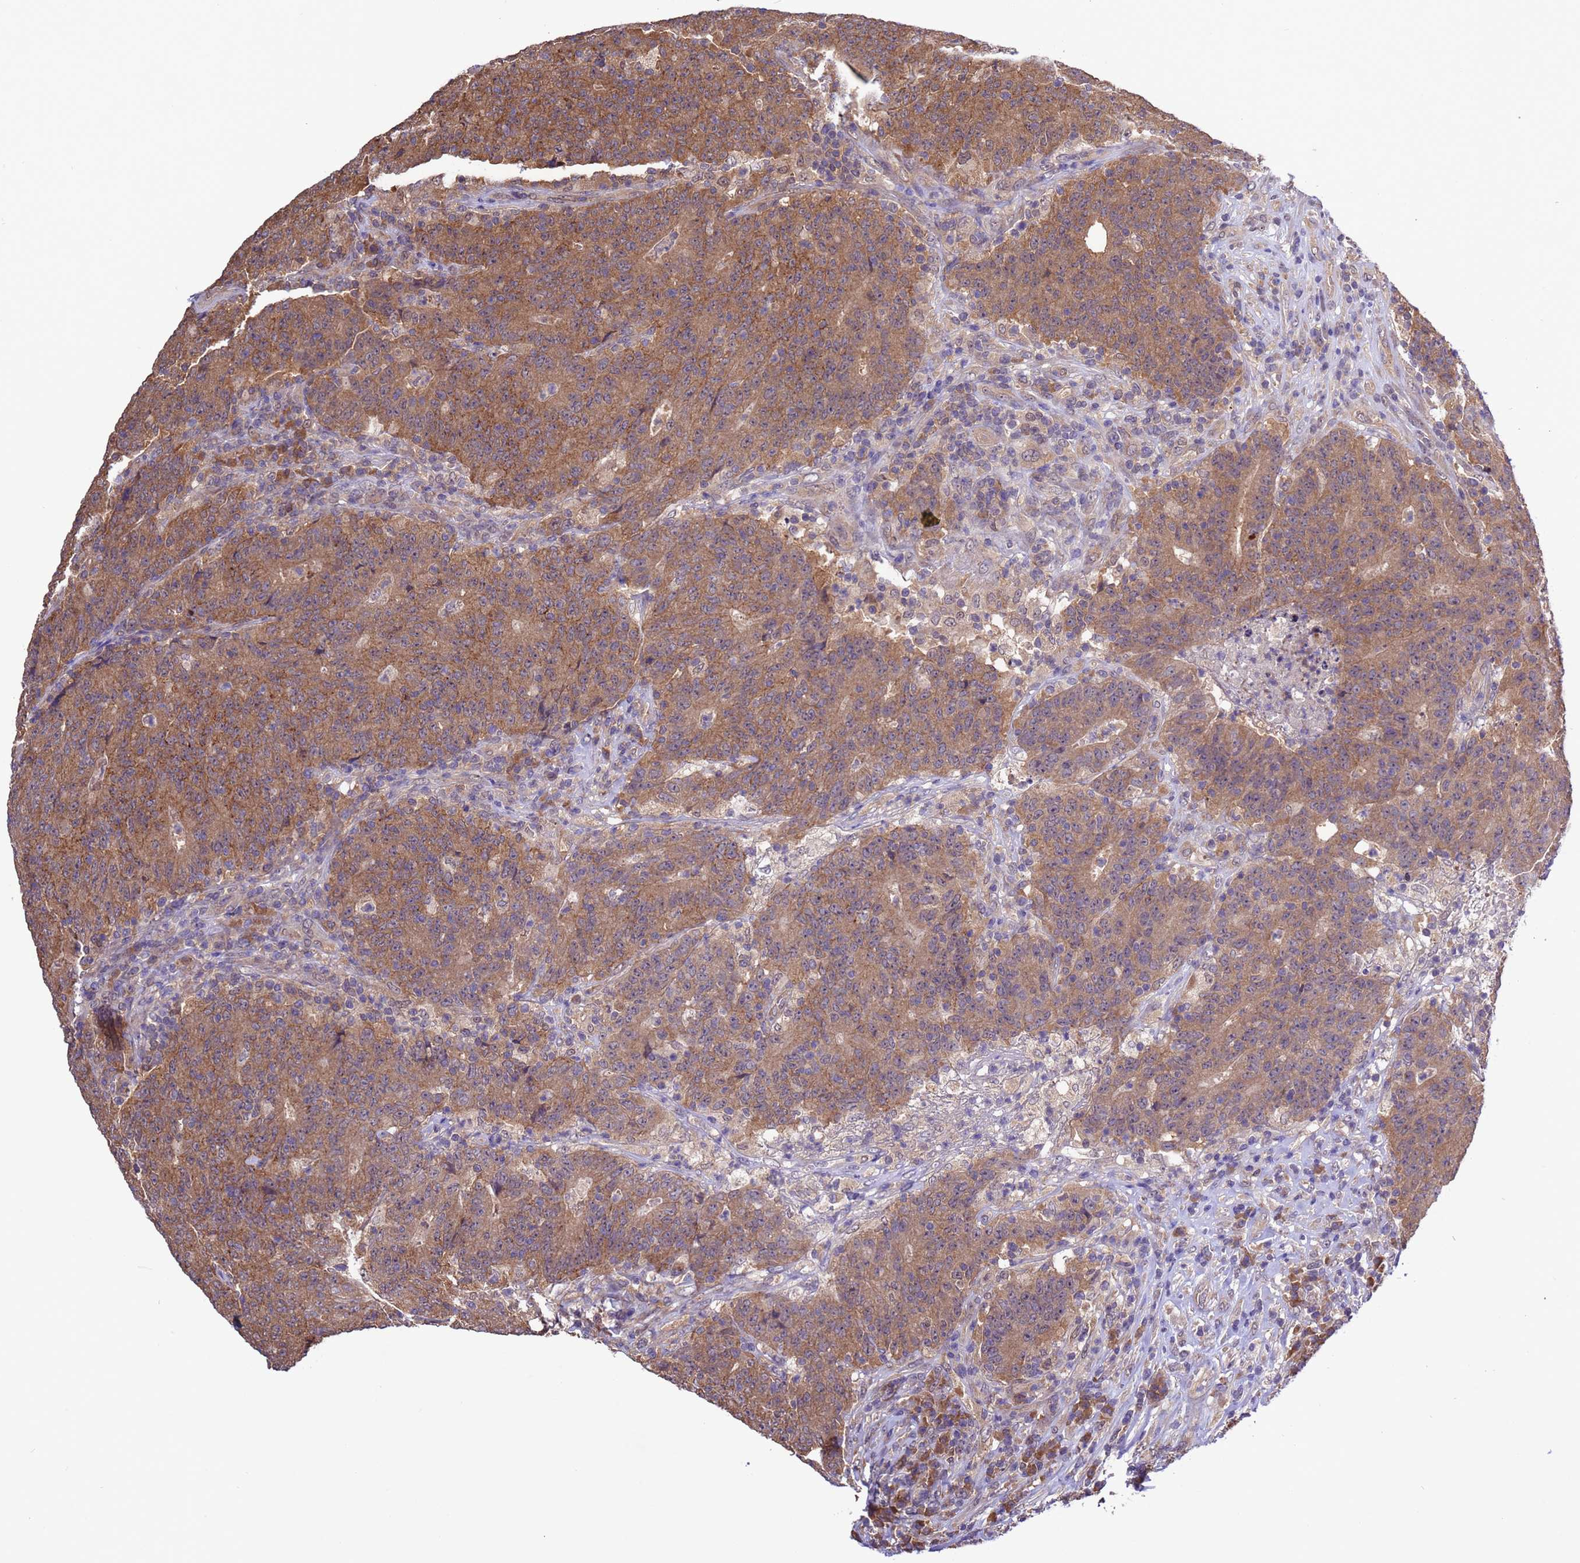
{"staining": {"intensity": "moderate", "quantity": ">75%", "location": "cytoplasmic/membranous"}, "tissue": "colorectal cancer", "cell_type": "Tumor cells", "image_type": "cancer", "snomed": [{"axis": "morphology", "description": "Adenocarcinoma, NOS"}, {"axis": "topography", "description": "Colon"}], "caption": "Brown immunohistochemical staining in human colorectal adenocarcinoma displays moderate cytoplasmic/membranous staining in about >75% of tumor cells.", "gene": "ZFP69B", "patient": {"sex": "female", "age": 75}}